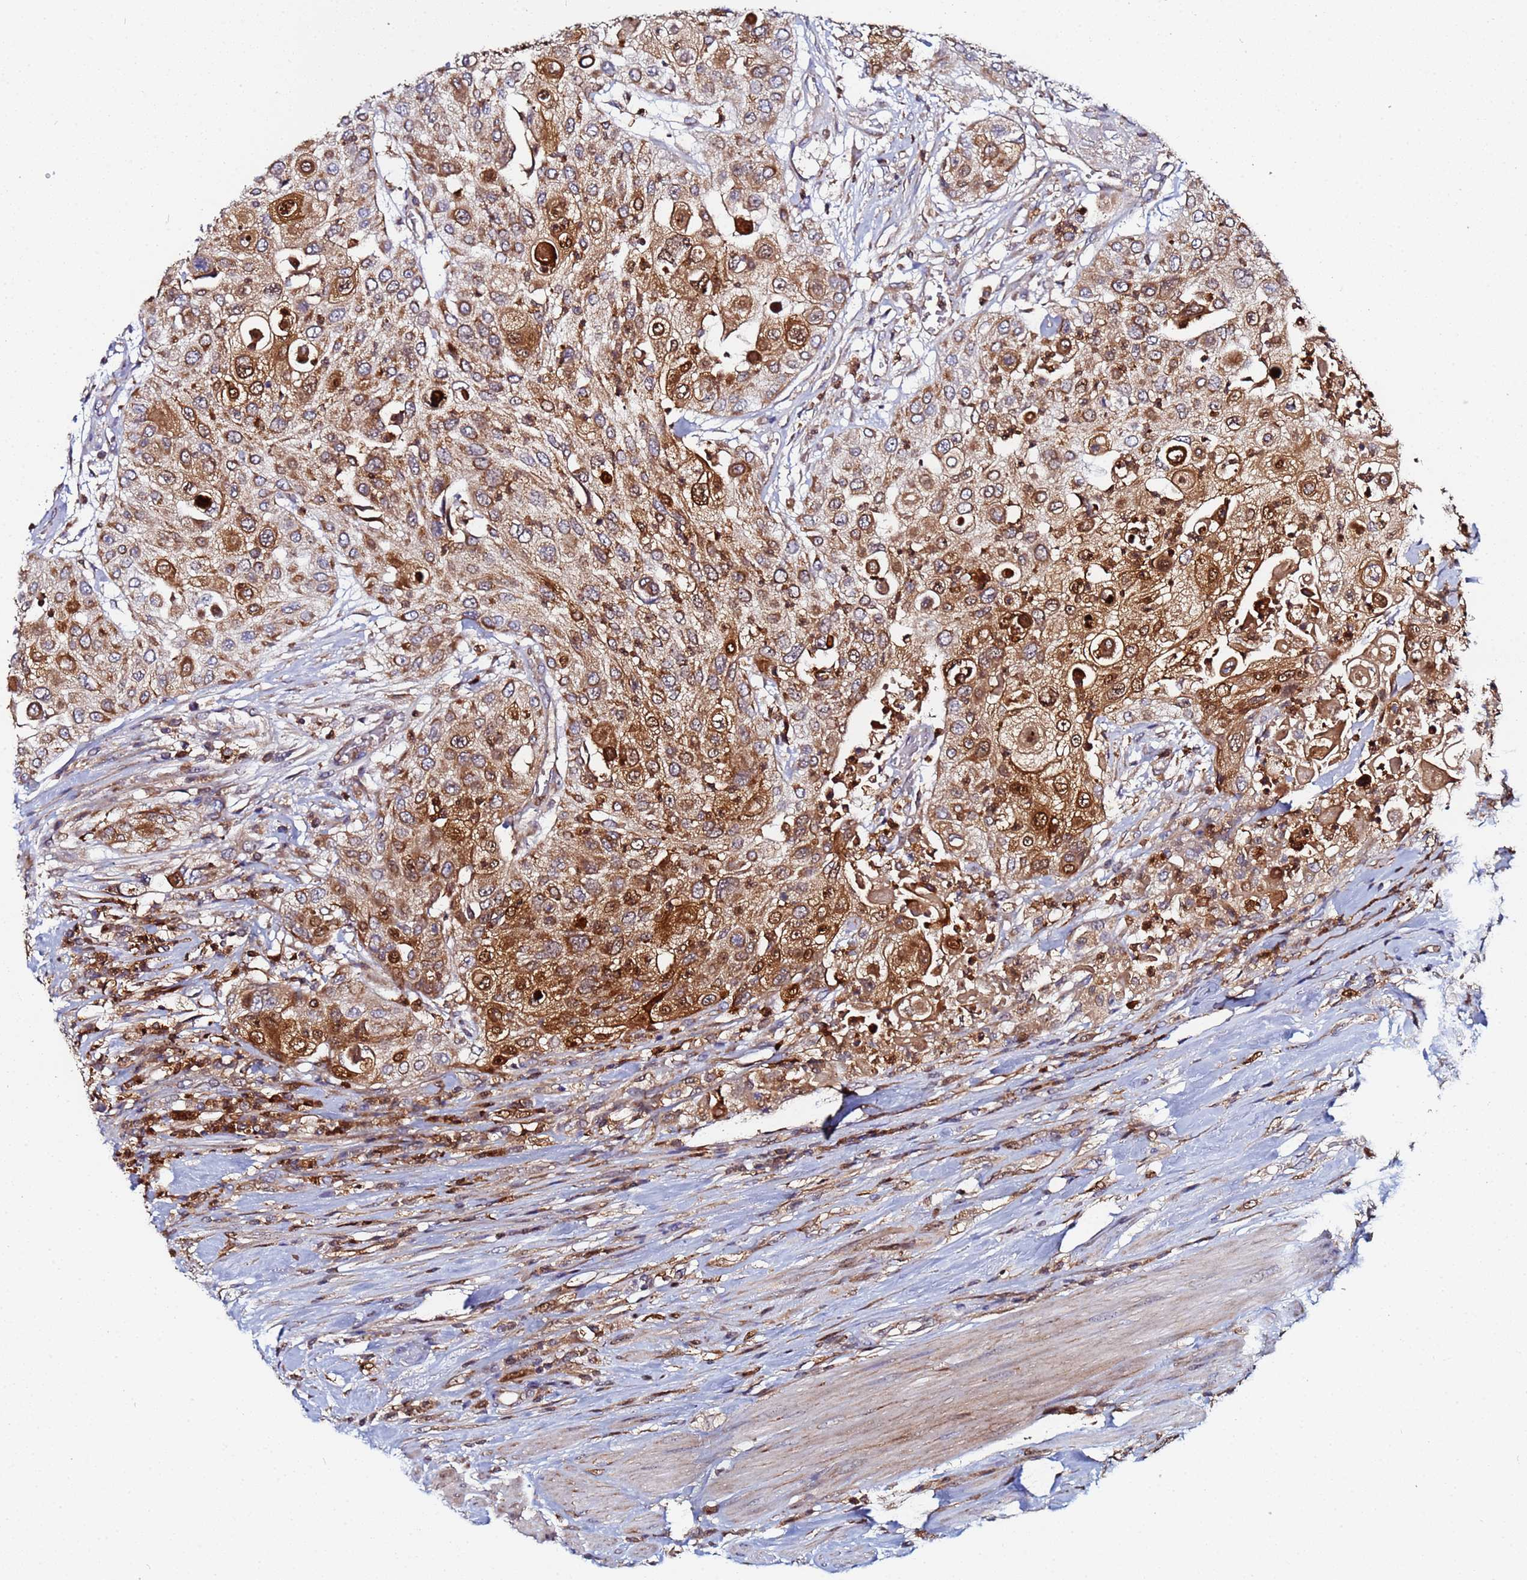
{"staining": {"intensity": "moderate", "quantity": ">75%", "location": "cytoplasmic/membranous,nuclear"}, "tissue": "urothelial cancer", "cell_type": "Tumor cells", "image_type": "cancer", "snomed": [{"axis": "morphology", "description": "Urothelial carcinoma, High grade"}, {"axis": "topography", "description": "Urinary bladder"}], "caption": "The image exhibits staining of urothelial cancer, revealing moderate cytoplasmic/membranous and nuclear protein staining (brown color) within tumor cells.", "gene": "CCDC127", "patient": {"sex": "female", "age": 79}}